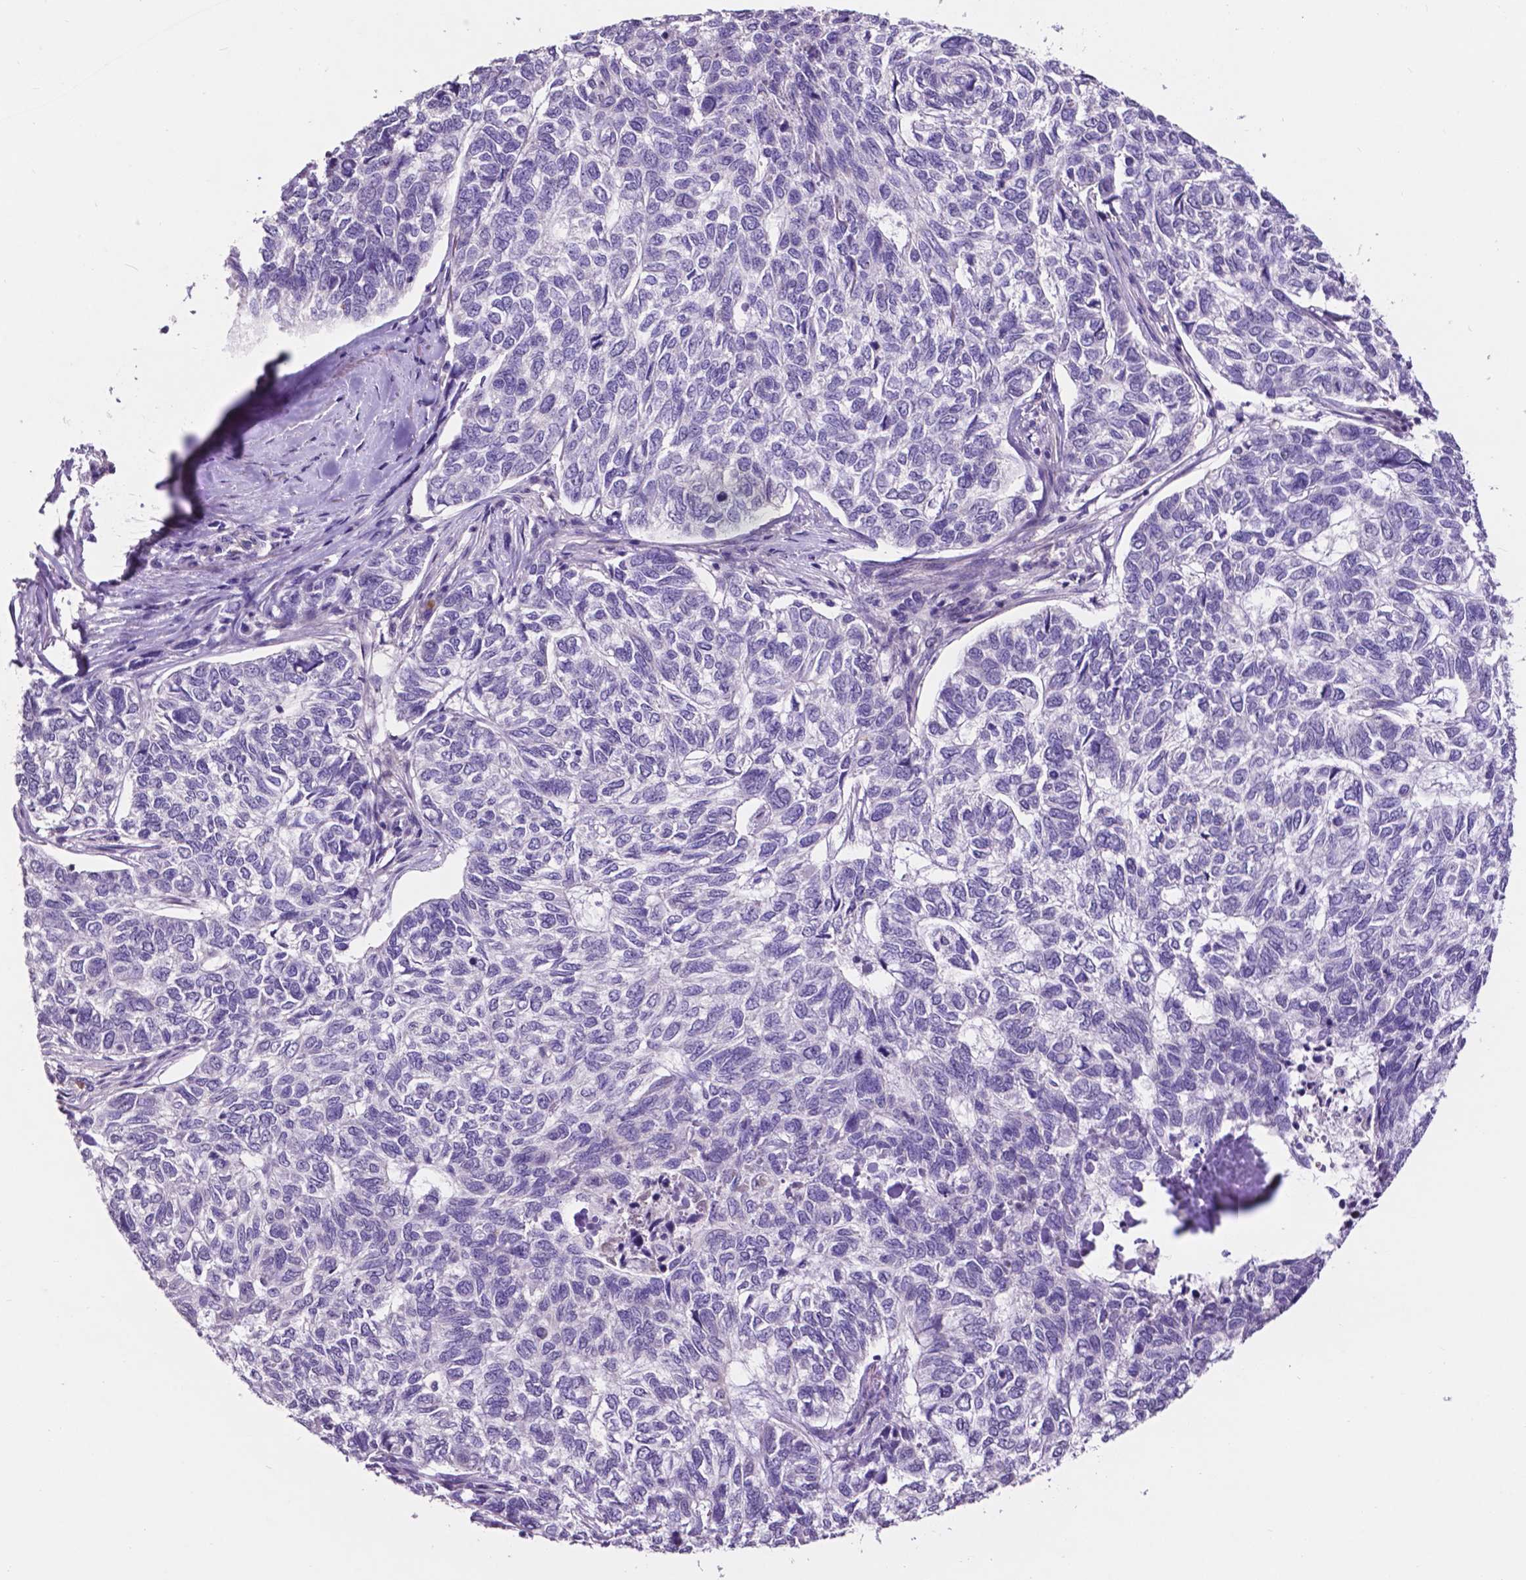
{"staining": {"intensity": "negative", "quantity": "none", "location": "none"}, "tissue": "skin cancer", "cell_type": "Tumor cells", "image_type": "cancer", "snomed": [{"axis": "morphology", "description": "Basal cell carcinoma"}, {"axis": "topography", "description": "Skin"}], "caption": "Basal cell carcinoma (skin) was stained to show a protein in brown. There is no significant staining in tumor cells.", "gene": "PLSCR1", "patient": {"sex": "female", "age": 65}}